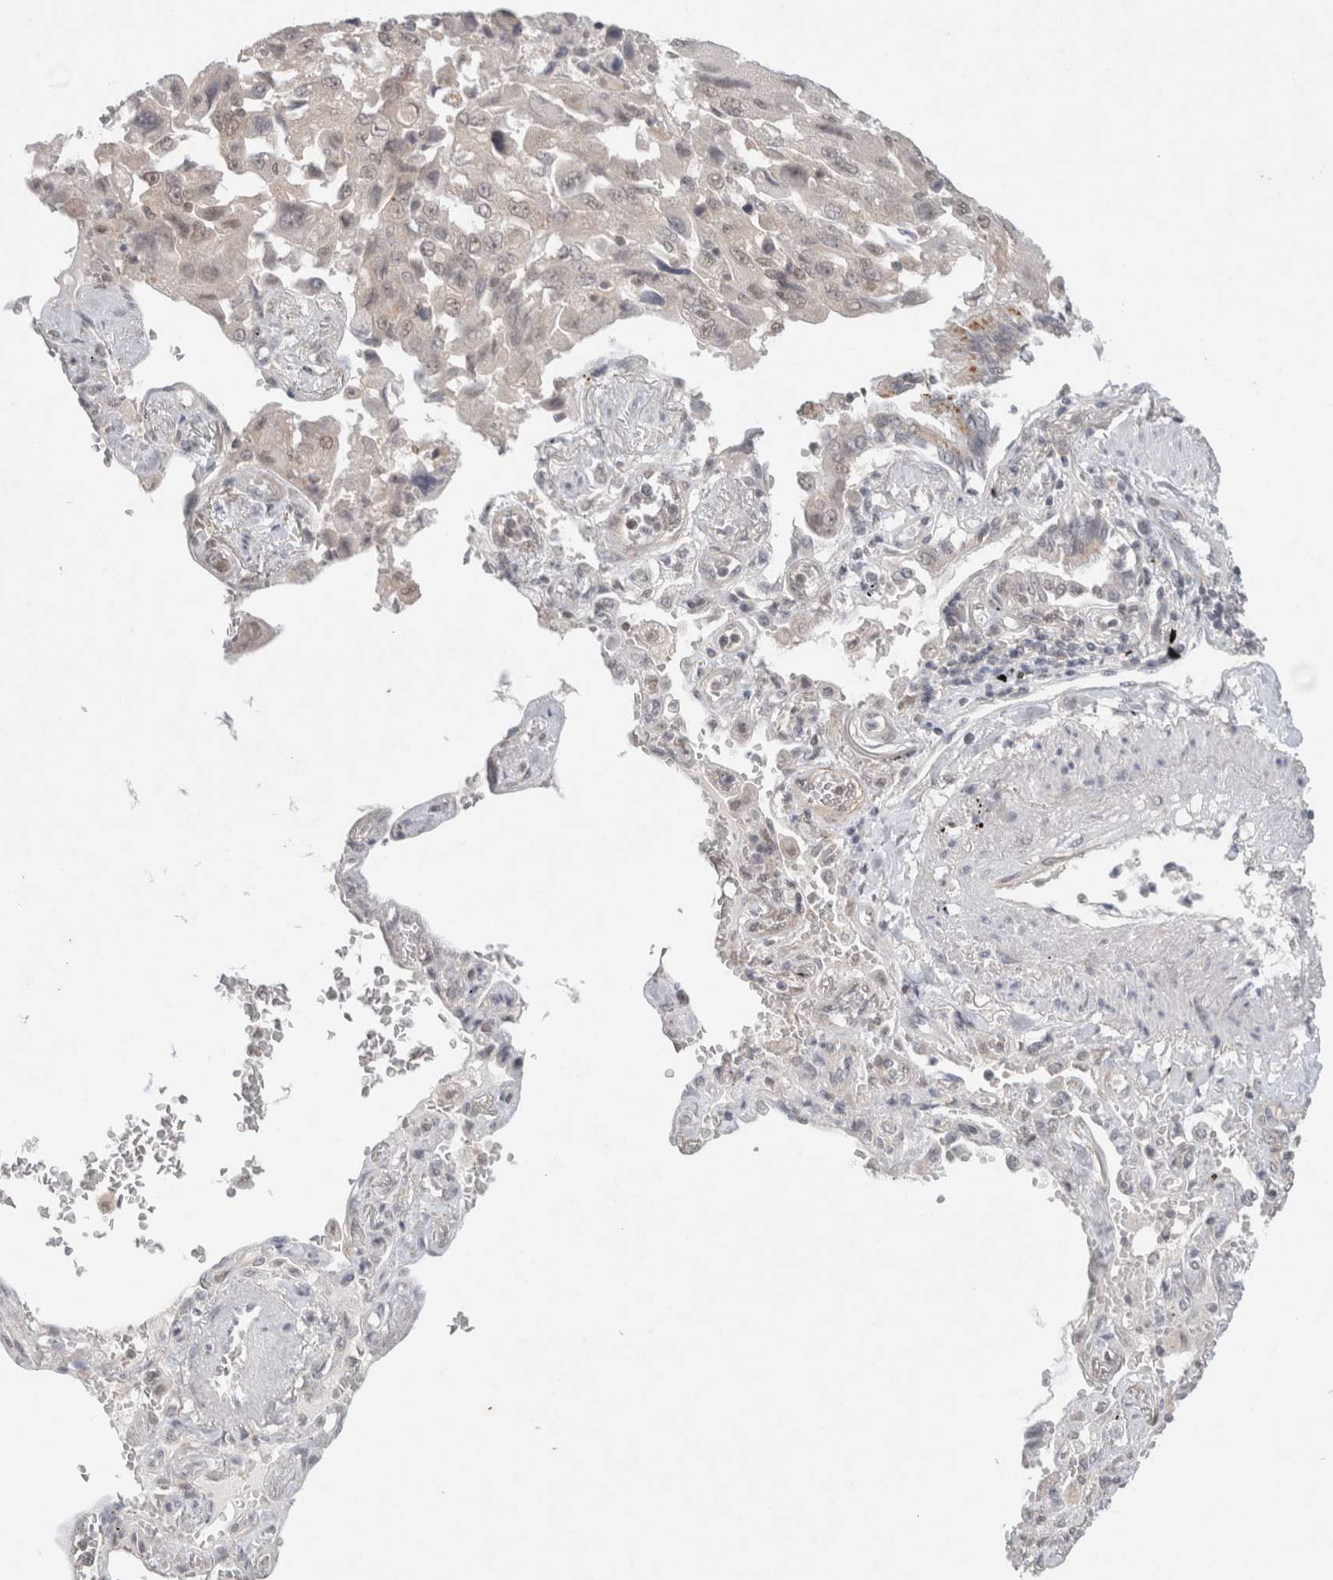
{"staining": {"intensity": "negative", "quantity": "none", "location": "none"}, "tissue": "lung cancer", "cell_type": "Tumor cells", "image_type": "cancer", "snomed": [{"axis": "morphology", "description": "Adenocarcinoma, NOS"}, {"axis": "topography", "description": "Lung"}], "caption": "Immunohistochemical staining of human lung cancer (adenocarcinoma) shows no significant positivity in tumor cells.", "gene": "FBXO42", "patient": {"sex": "female", "age": 65}}